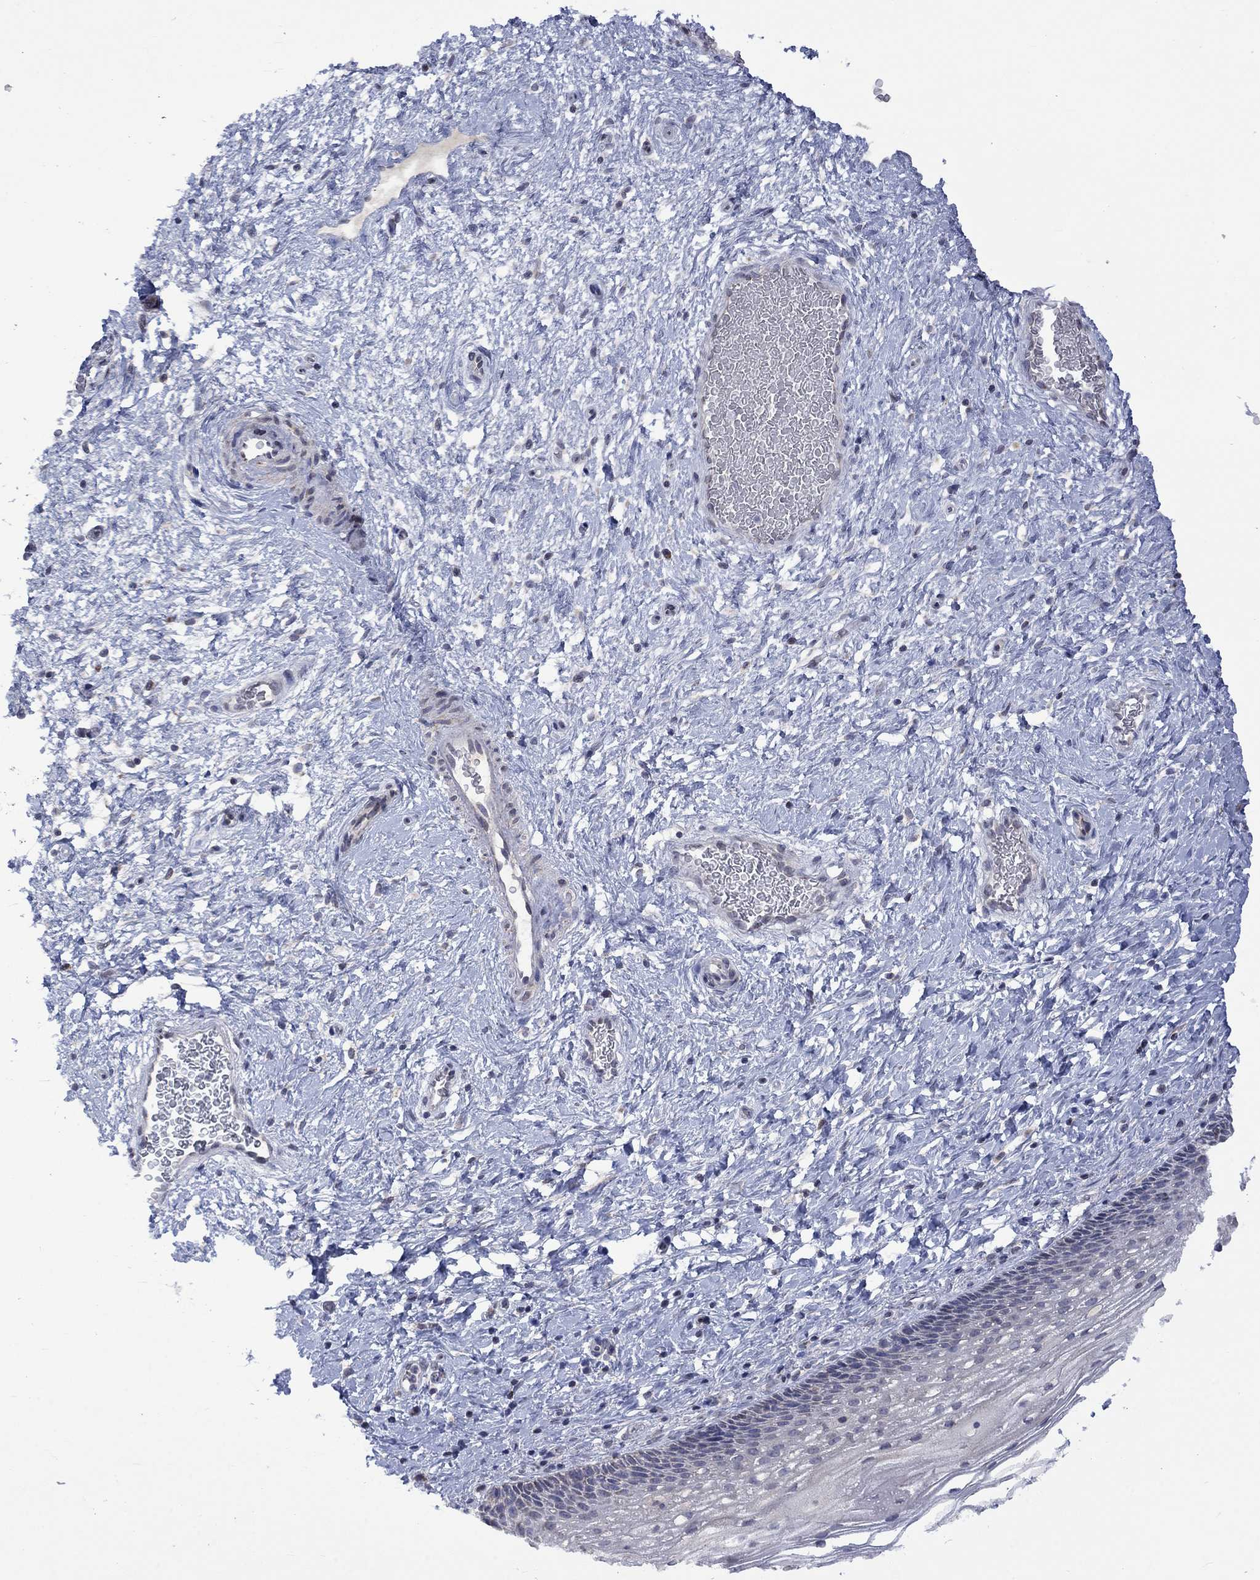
{"staining": {"intensity": "moderate", "quantity": "25%-75%", "location": "cytoplasmic/membranous"}, "tissue": "cervix", "cell_type": "Glandular cells", "image_type": "normal", "snomed": [{"axis": "morphology", "description": "Normal tissue, NOS"}, {"axis": "topography", "description": "Cervix"}], "caption": "Cervix stained with a protein marker shows moderate staining in glandular cells.", "gene": "KCNJ16", "patient": {"sex": "female", "age": 34}}